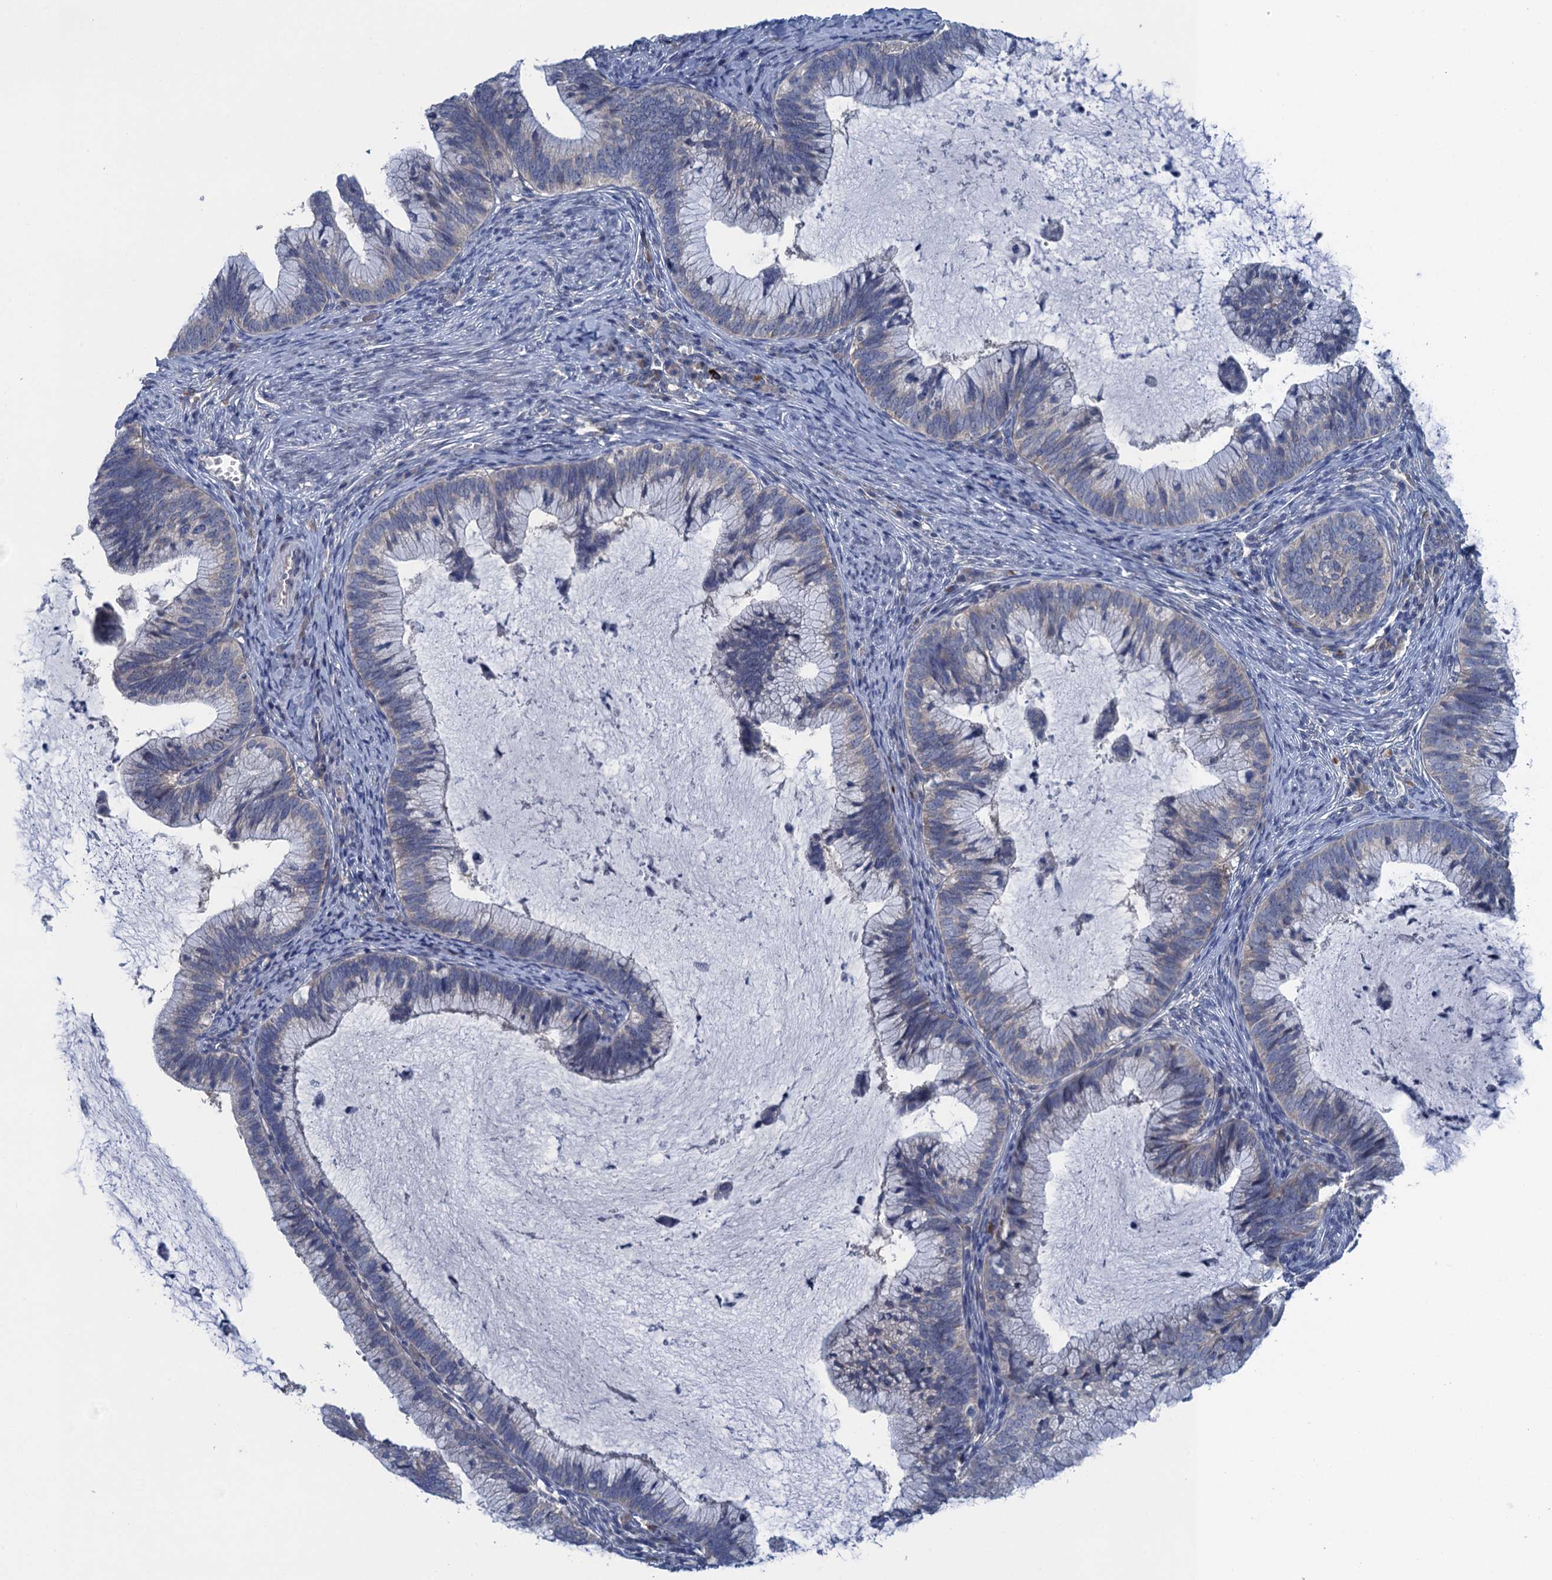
{"staining": {"intensity": "negative", "quantity": "none", "location": "none"}, "tissue": "cervical cancer", "cell_type": "Tumor cells", "image_type": "cancer", "snomed": [{"axis": "morphology", "description": "Adenocarcinoma, NOS"}, {"axis": "topography", "description": "Cervix"}], "caption": "Tumor cells are negative for protein expression in human cervical cancer.", "gene": "CTU2", "patient": {"sex": "female", "age": 36}}